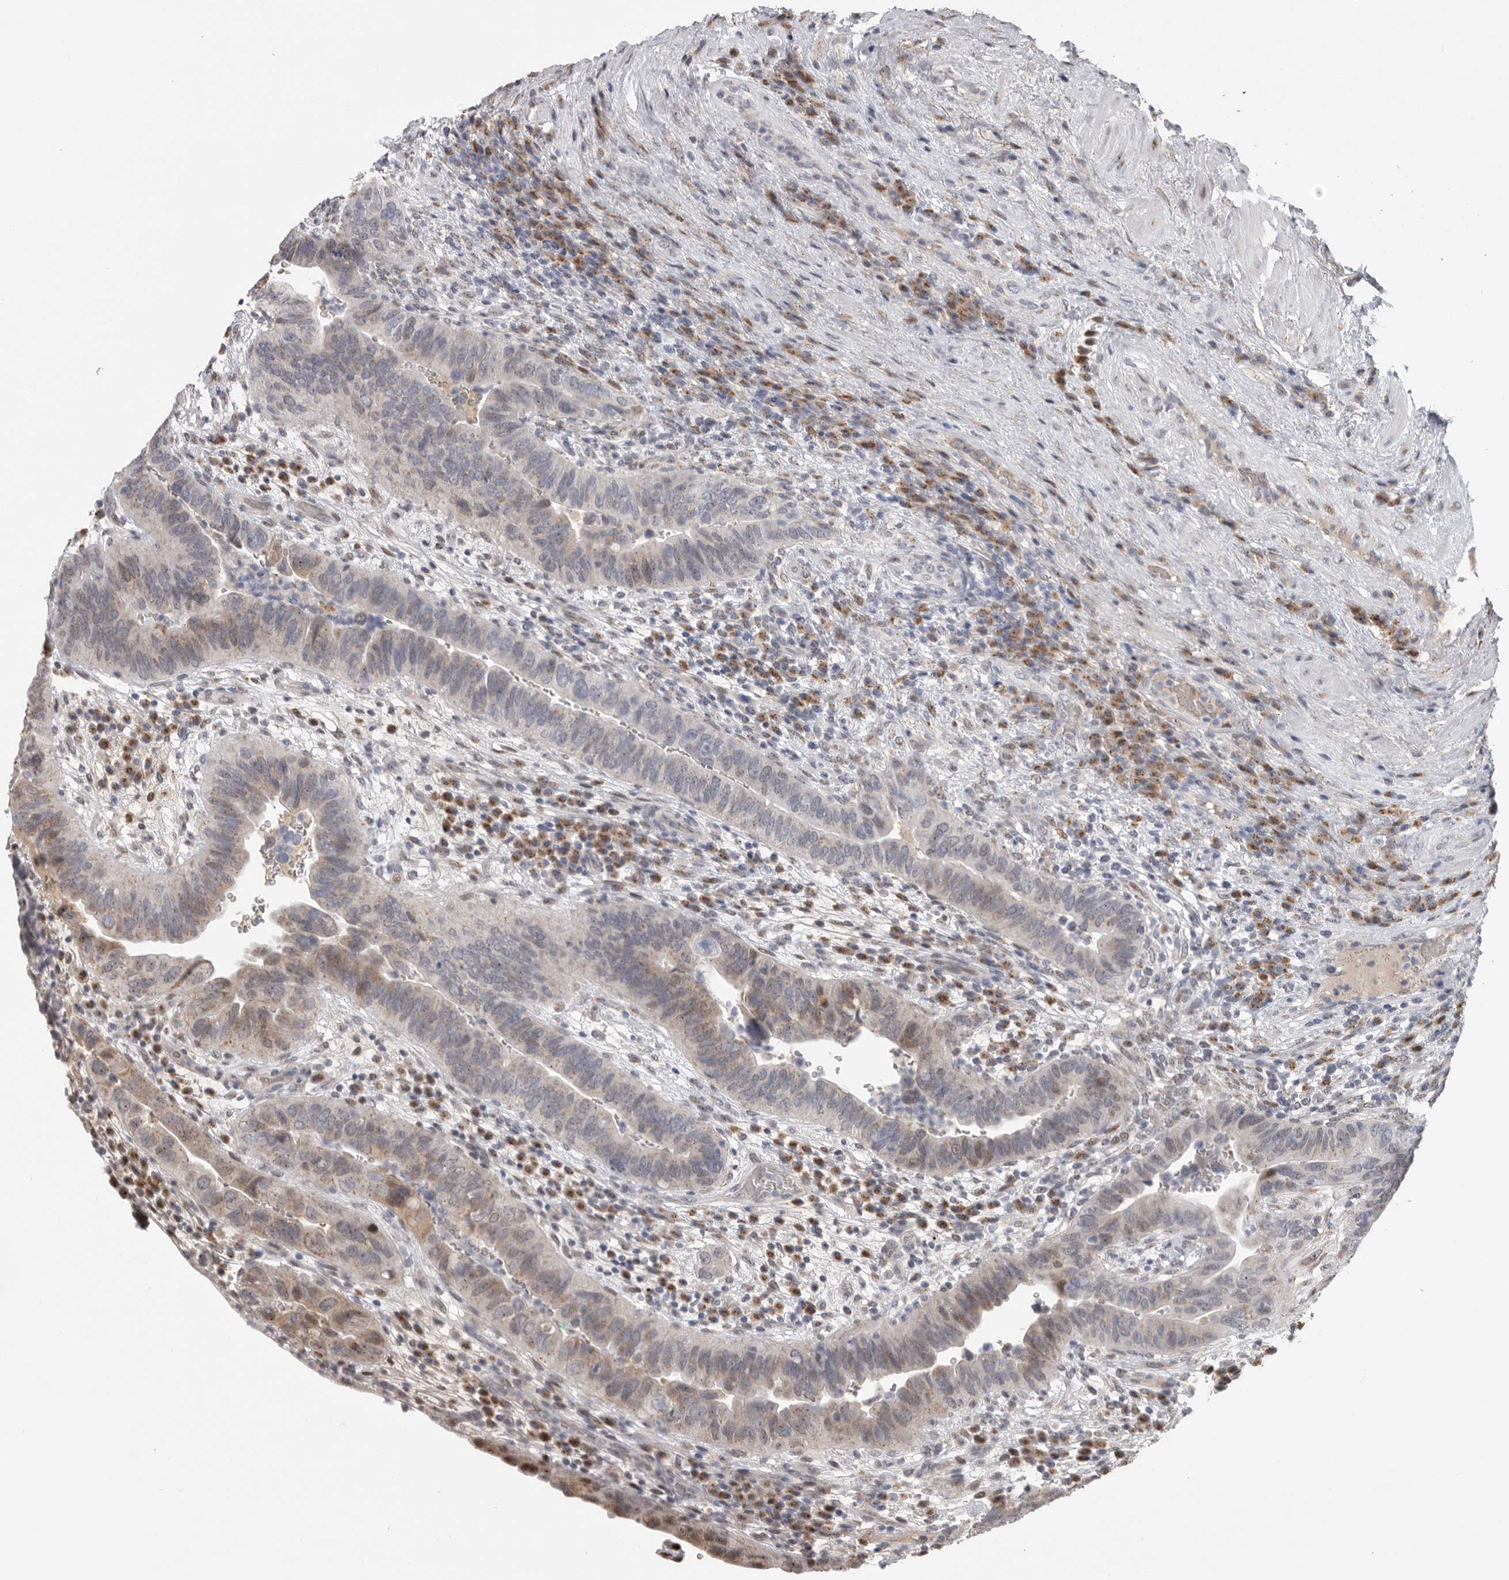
{"staining": {"intensity": "weak", "quantity": "<25%", "location": "cytoplasmic/membranous,nuclear"}, "tissue": "urothelial cancer", "cell_type": "Tumor cells", "image_type": "cancer", "snomed": [{"axis": "morphology", "description": "Urothelial carcinoma, High grade"}, {"axis": "topography", "description": "Urinary bladder"}], "caption": "A micrograph of human urothelial carcinoma (high-grade) is negative for staining in tumor cells.", "gene": "PCMTD1", "patient": {"sex": "female", "age": 82}}